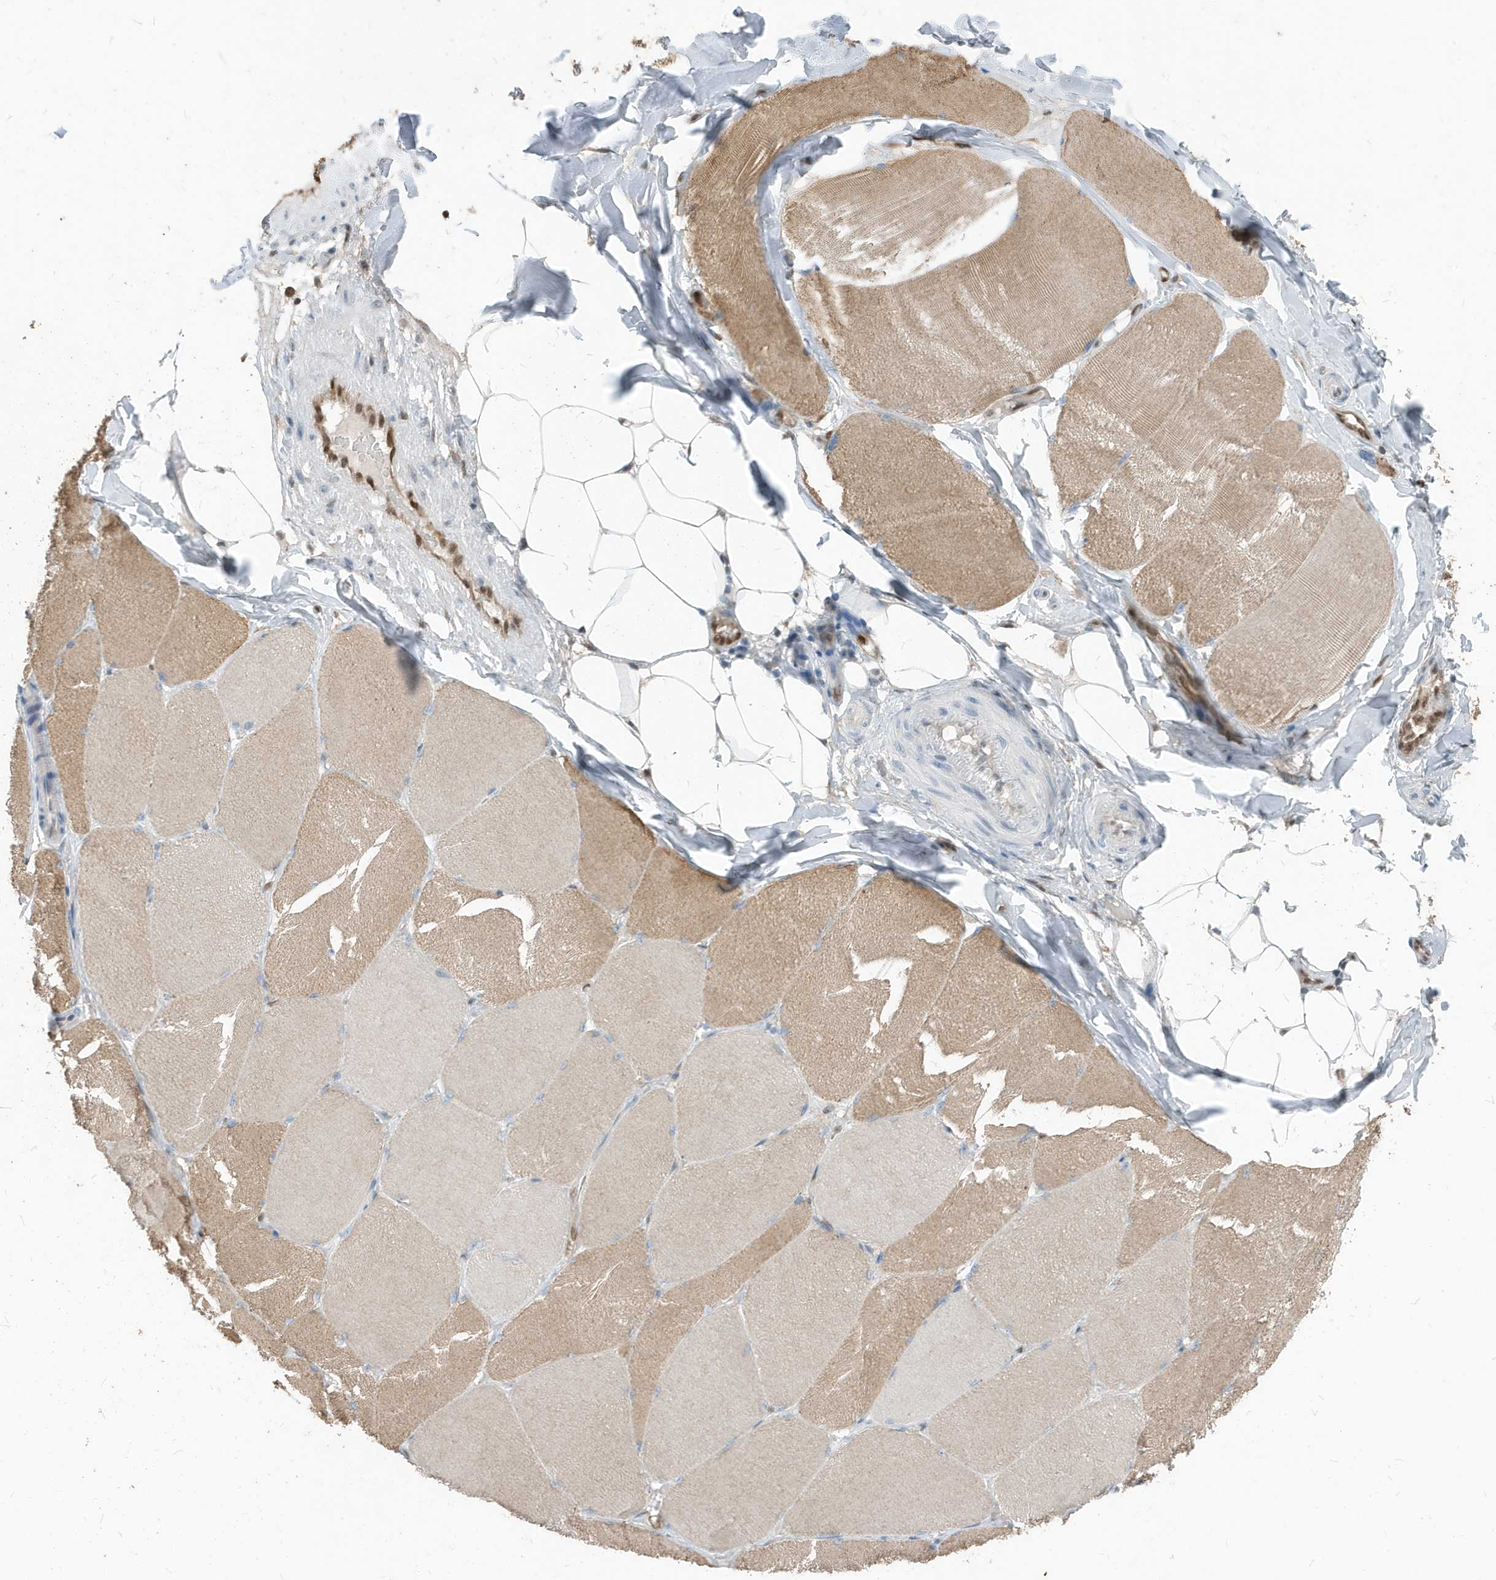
{"staining": {"intensity": "weak", "quantity": ">75%", "location": "cytoplasmic/membranous"}, "tissue": "skeletal muscle", "cell_type": "Myocytes", "image_type": "normal", "snomed": [{"axis": "morphology", "description": "Normal tissue, NOS"}, {"axis": "topography", "description": "Skin"}, {"axis": "topography", "description": "Skeletal muscle"}], "caption": "This histopathology image demonstrates immunohistochemistry staining of normal skeletal muscle, with low weak cytoplasmic/membranous positivity in about >75% of myocytes.", "gene": "NCOA7", "patient": {"sex": "male", "age": 83}}